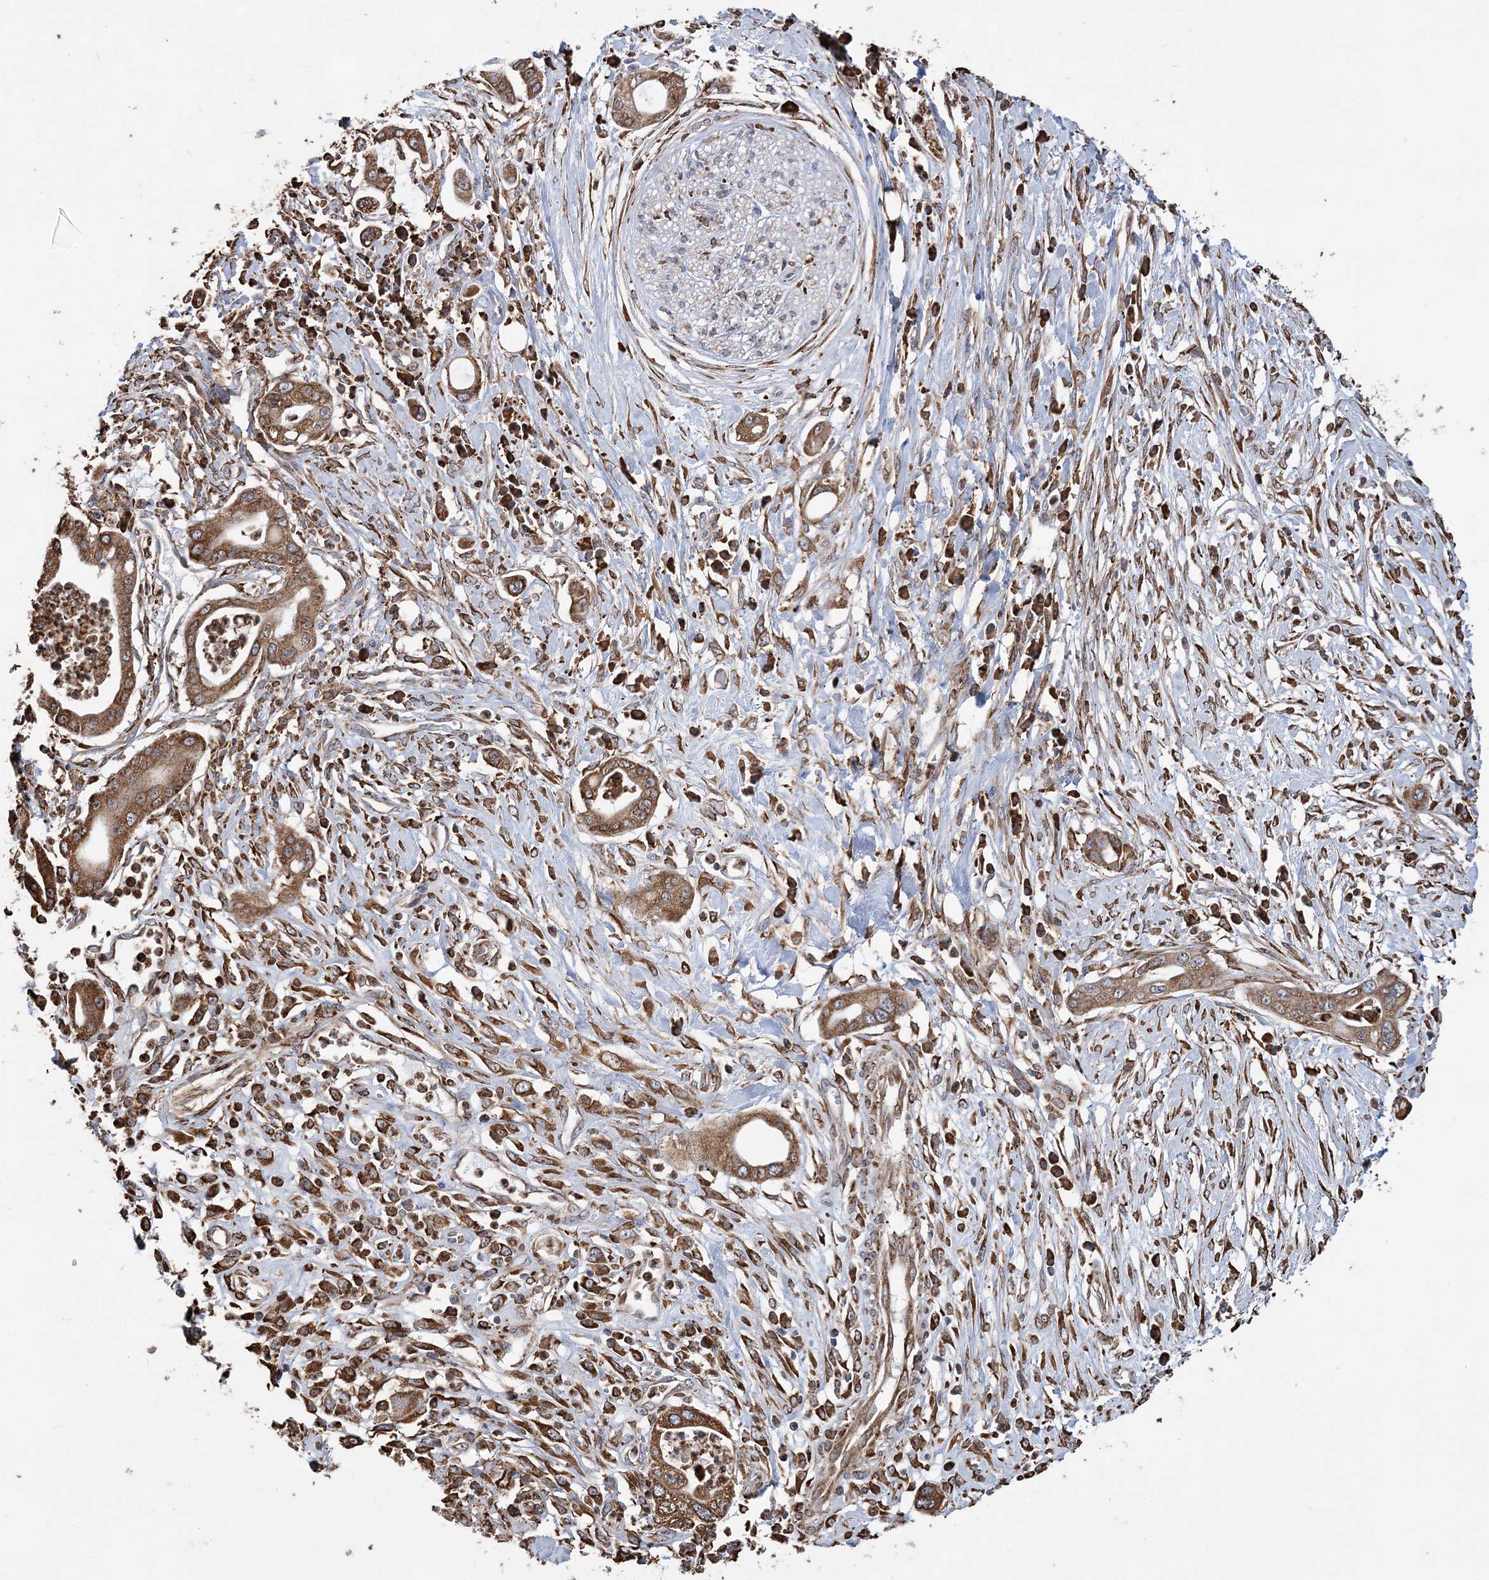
{"staining": {"intensity": "moderate", "quantity": ">75%", "location": "cytoplasmic/membranous"}, "tissue": "pancreatic cancer", "cell_type": "Tumor cells", "image_type": "cancer", "snomed": [{"axis": "morphology", "description": "Adenocarcinoma, NOS"}, {"axis": "topography", "description": "Pancreas"}], "caption": "This photomicrograph demonstrates immunohistochemistry staining of adenocarcinoma (pancreatic), with medium moderate cytoplasmic/membranous staining in about >75% of tumor cells.", "gene": "WDR12", "patient": {"sex": "male", "age": 68}}